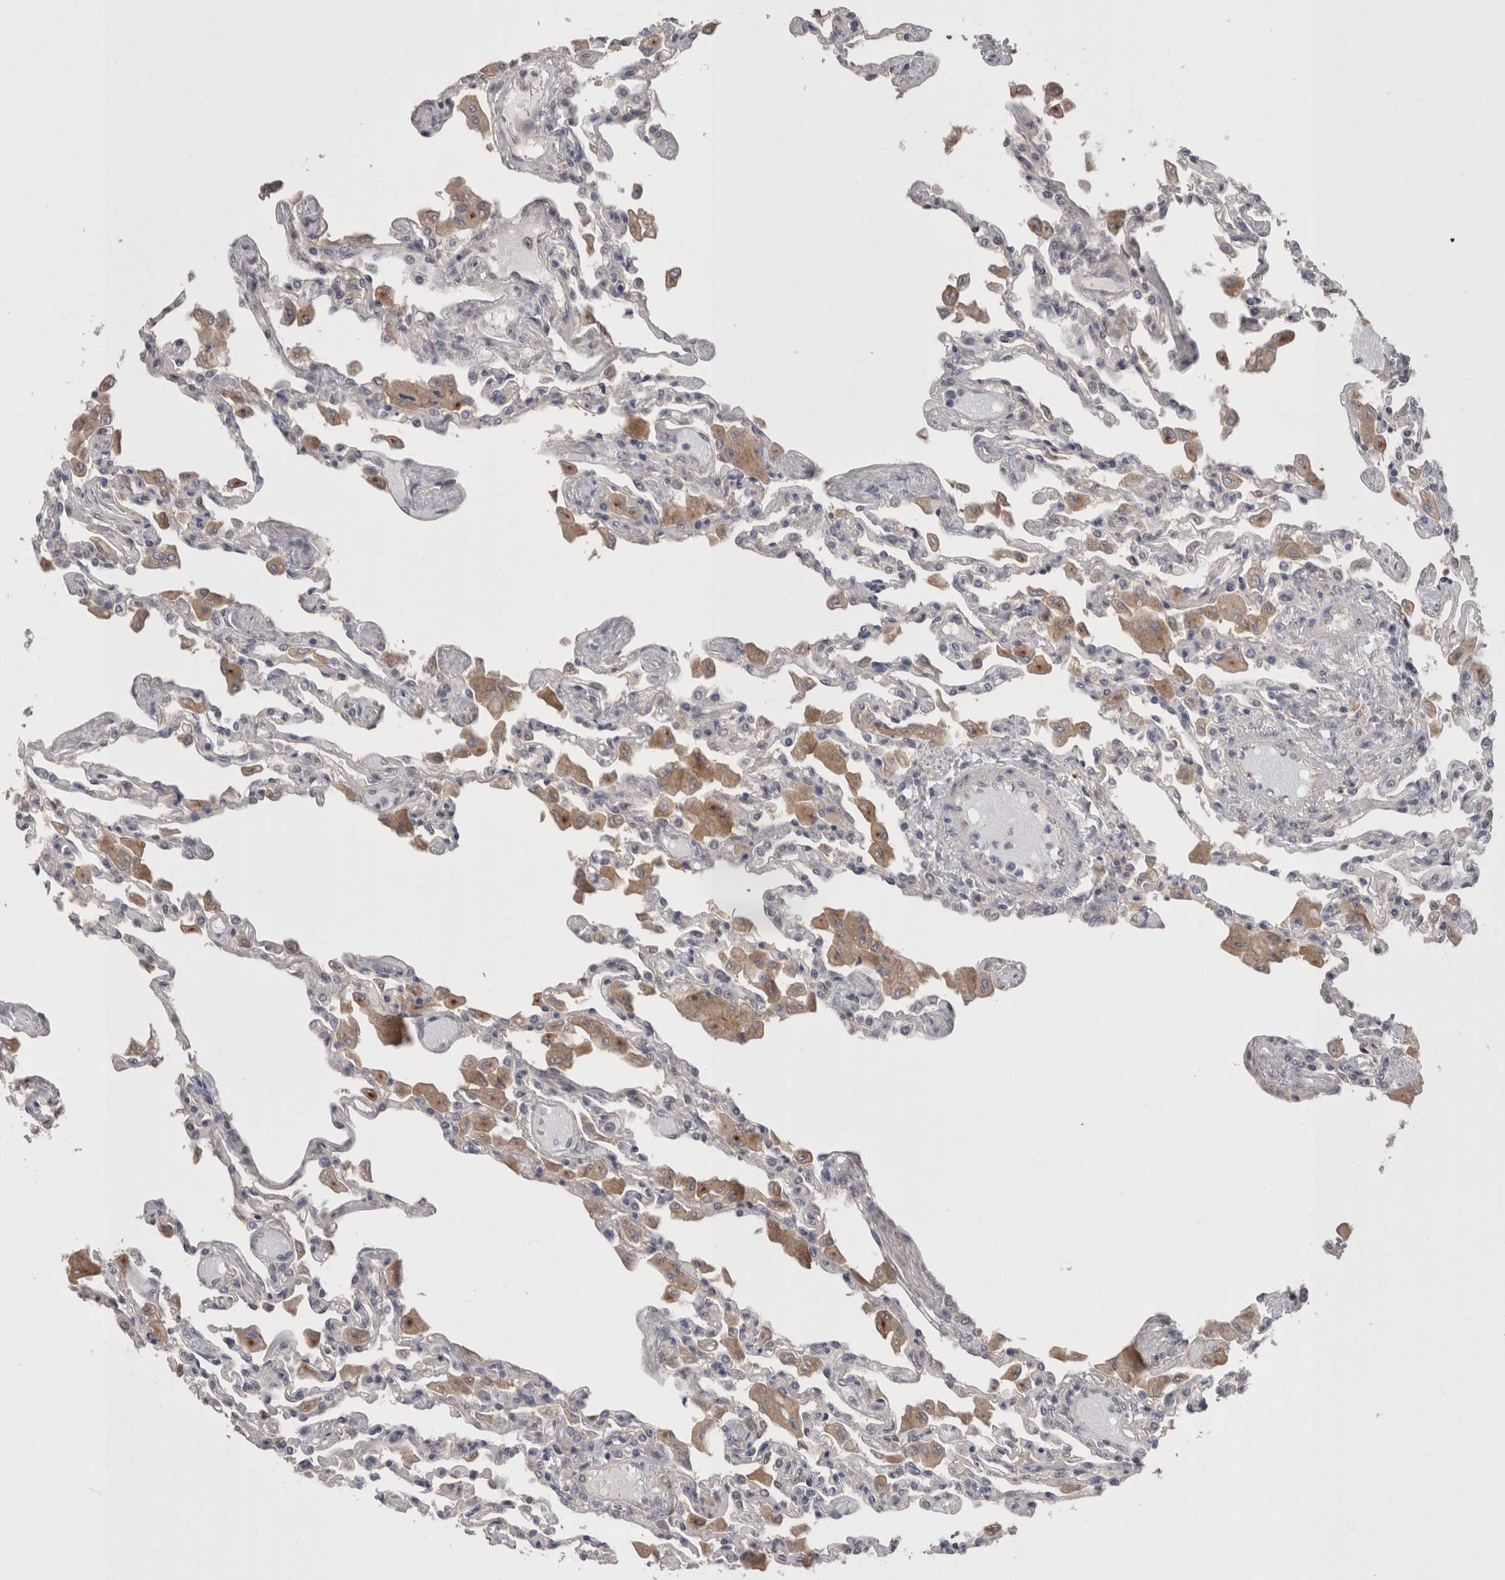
{"staining": {"intensity": "negative", "quantity": "none", "location": "none"}, "tissue": "lung", "cell_type": "Alveolar cells", "image_type": "normal", "snomed": [{"axis": "morphology", "description": "Normal tissue, NOS"}, {"axis": "topography", "description": "Bronchus"}, {"axis": "topography", "description": "Lung"}], "caption": "A micrograph of lung stained for a protein displays no brown staining in alveolar cells. (DAB (3,3'-diaminobenzidine) IHC with hematoxylin counter stain).", "gene": "DCTN6", "patient": {"sex": "female", "age": 49}}